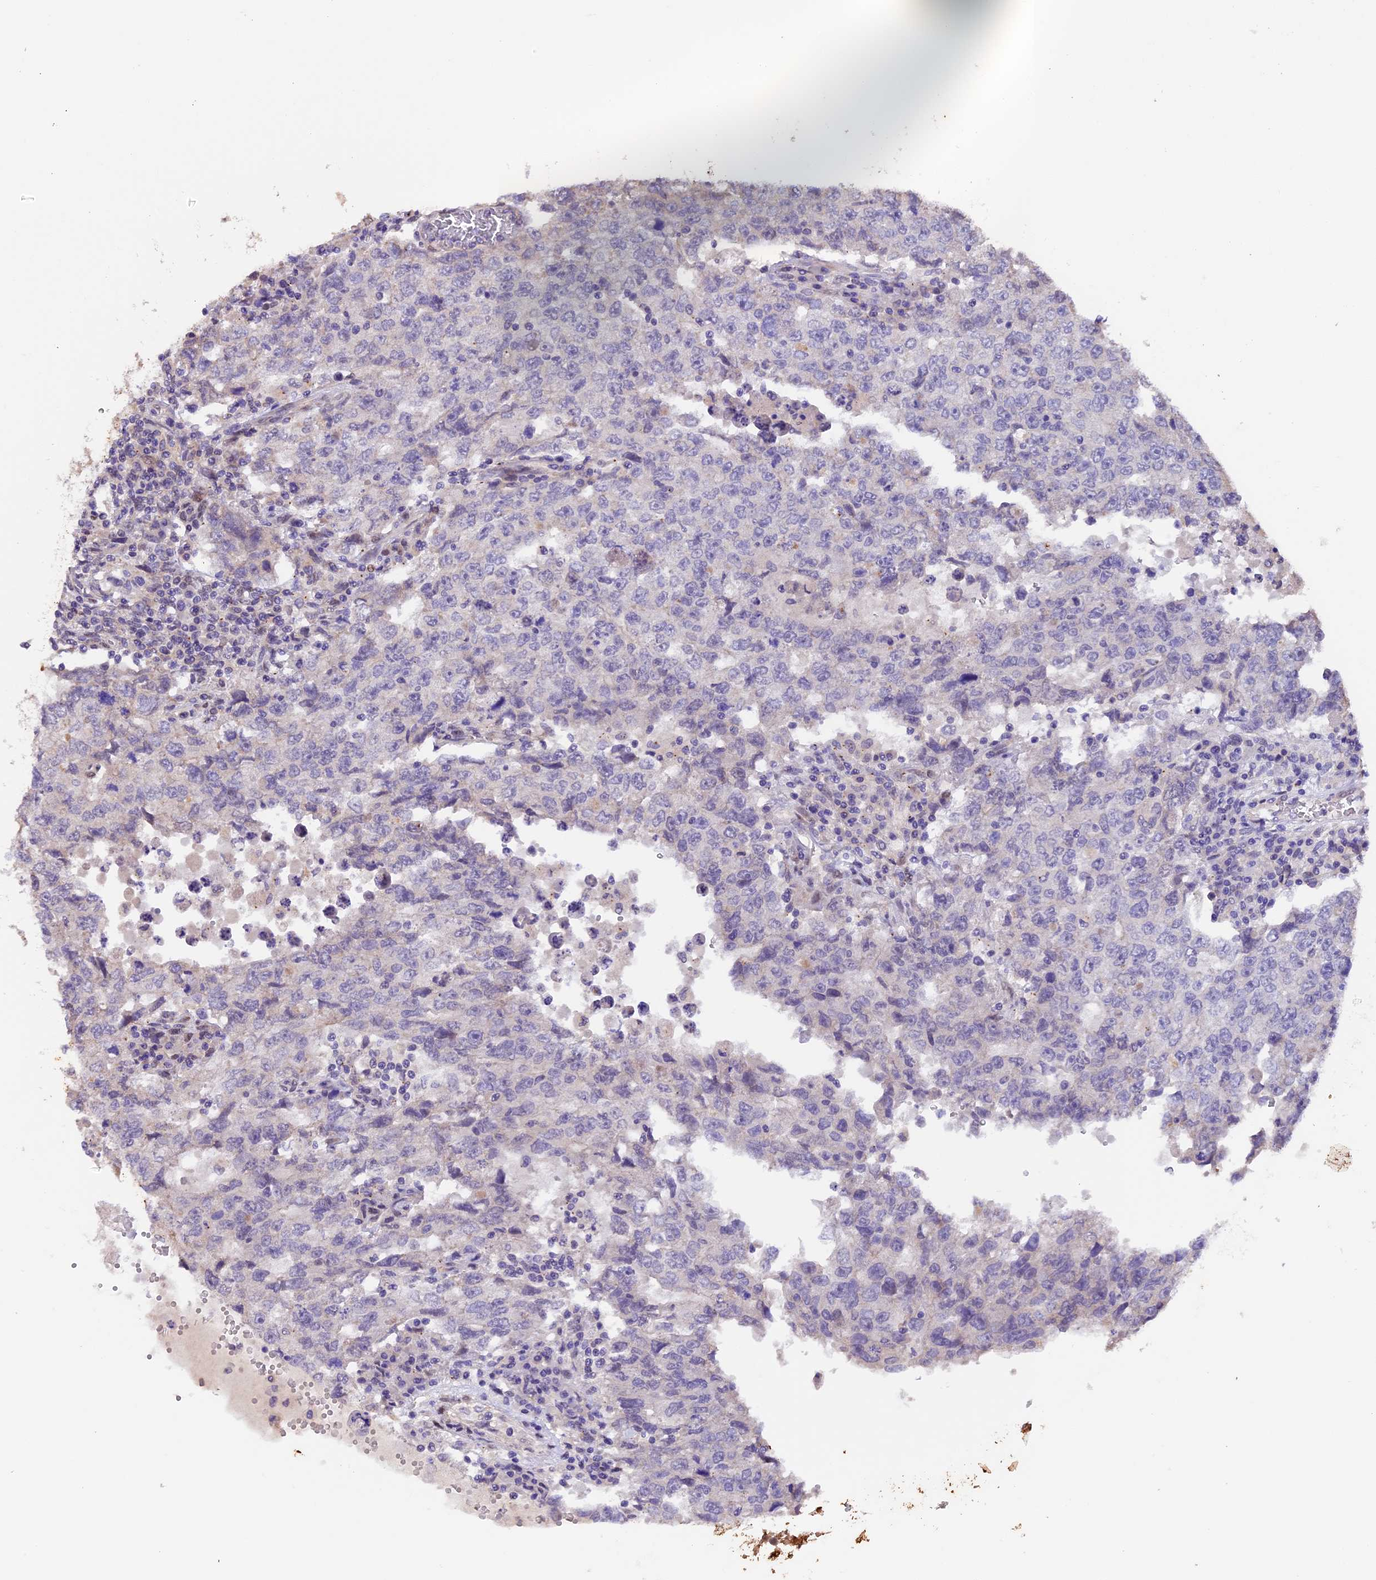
{"staining": {"intensity": "negative", "quantity": "none", "location": "none"}, "tissue": "testis cancer", "cell_type": "Tumor cells", "image_type": "cancer", "snomed": [{"axis": "morphology", "description": "Carcinoma, Embryonal, NOS"}, {"axis": "topography", "description": "Testis"}], "caption": "This is a image of immunohistochemistry staining of testis cancer, which shows no positivity in tumor cells.", "gene": "NCK2", "patient": {"sex": "male", "age": 26}}